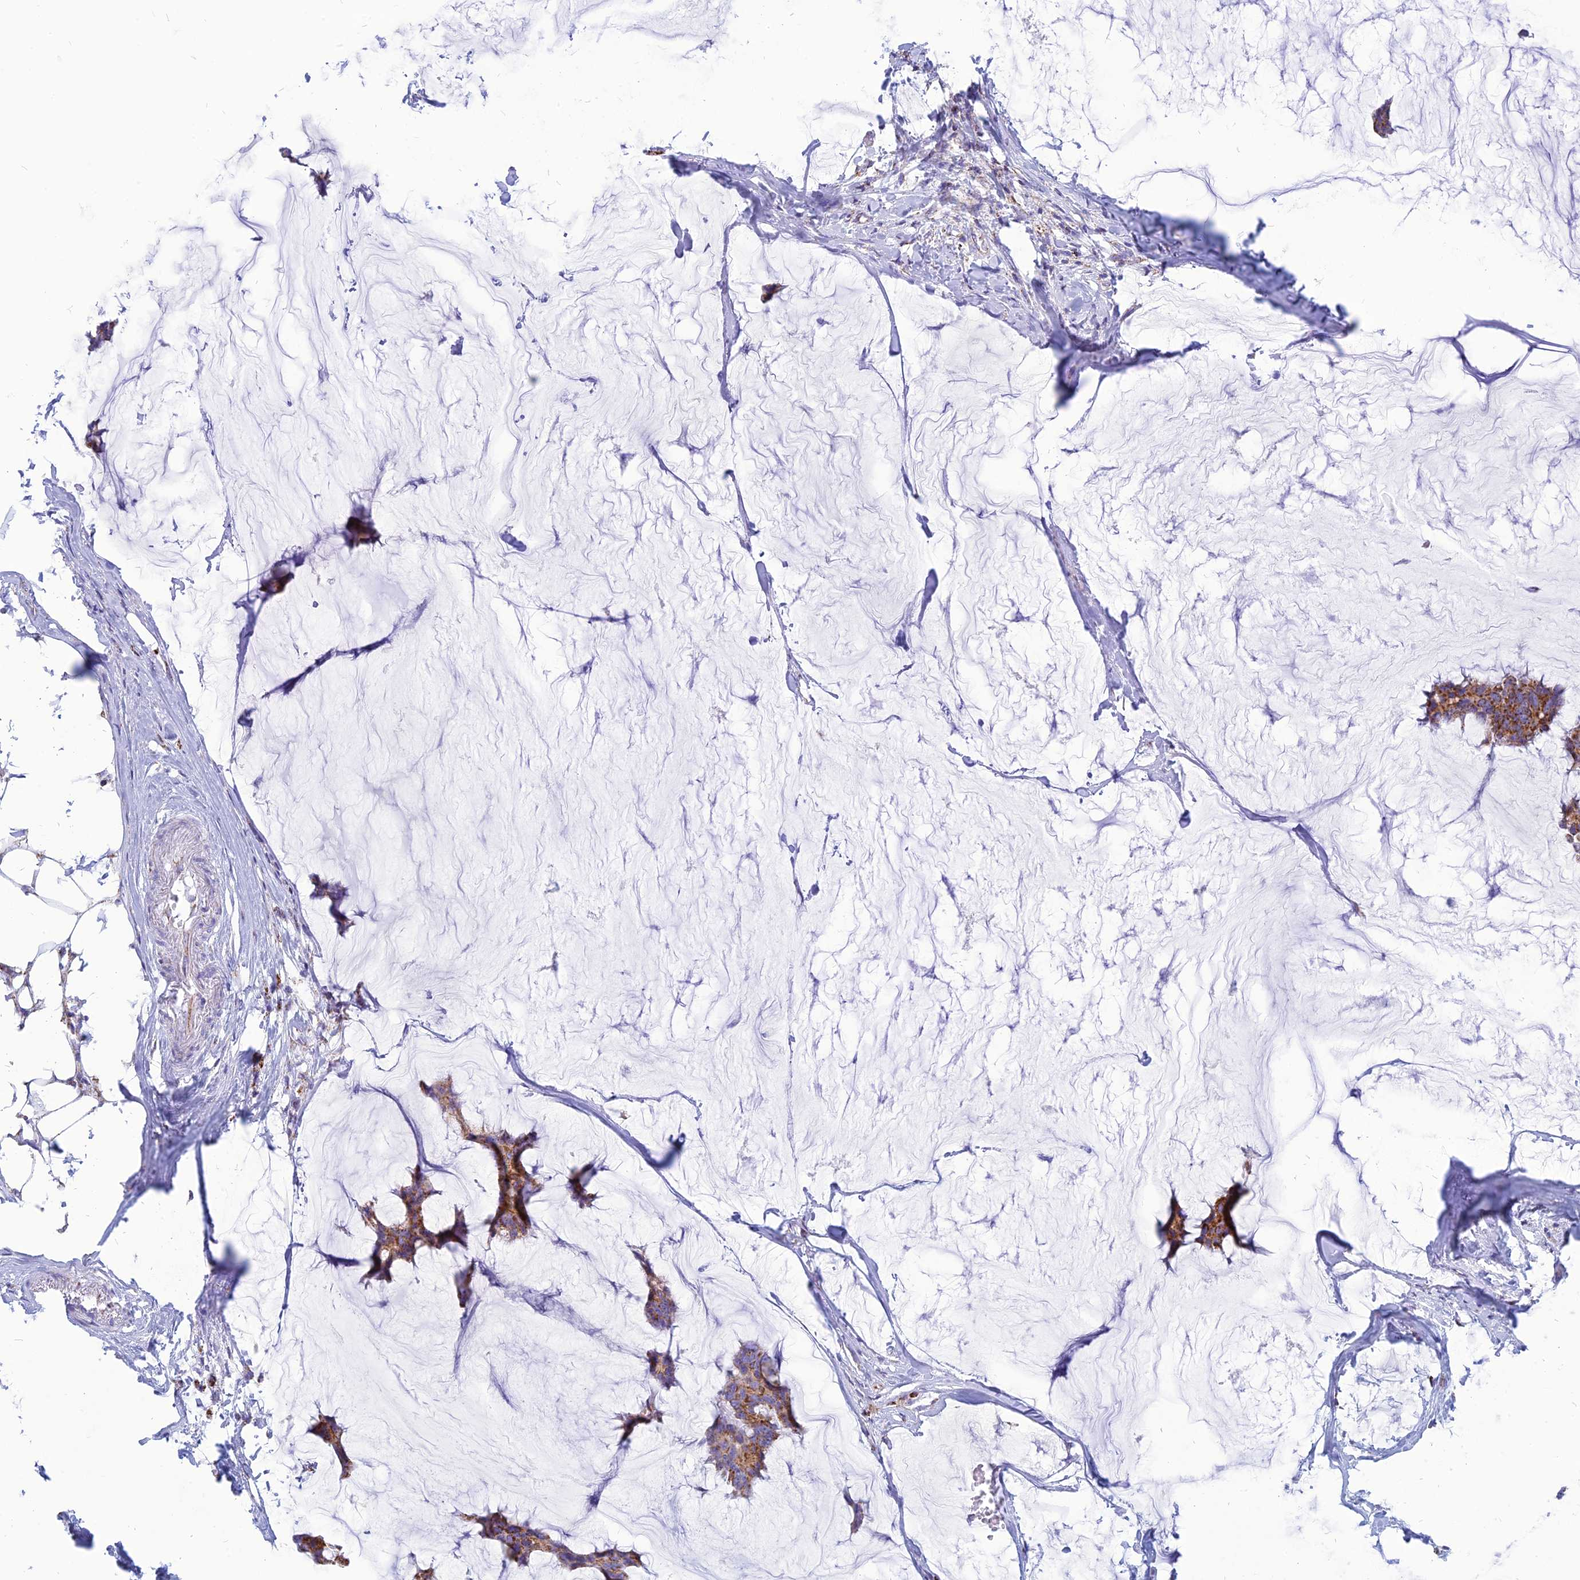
{"staining": {"intensity": "moderate", "quantity": ">75%", "location": "cytoplasmic/membranous"}, "tissue": "breast cancer", "cell_type": "Tumor cells", "image_type": "cancer", "snomed": [{"axis": "morphology", "description": "Duct carcinoma"}, {"axis": "topography", "description": "Breast"}], "caption": "Moderate cytoplasmic/membranous staining for a protein is seen in about >75% of tumor cells of breast cancer using immunohistochemistry (IHC).", "gene": "PACC1", "patient": {"sex": "female", "age": 93}}